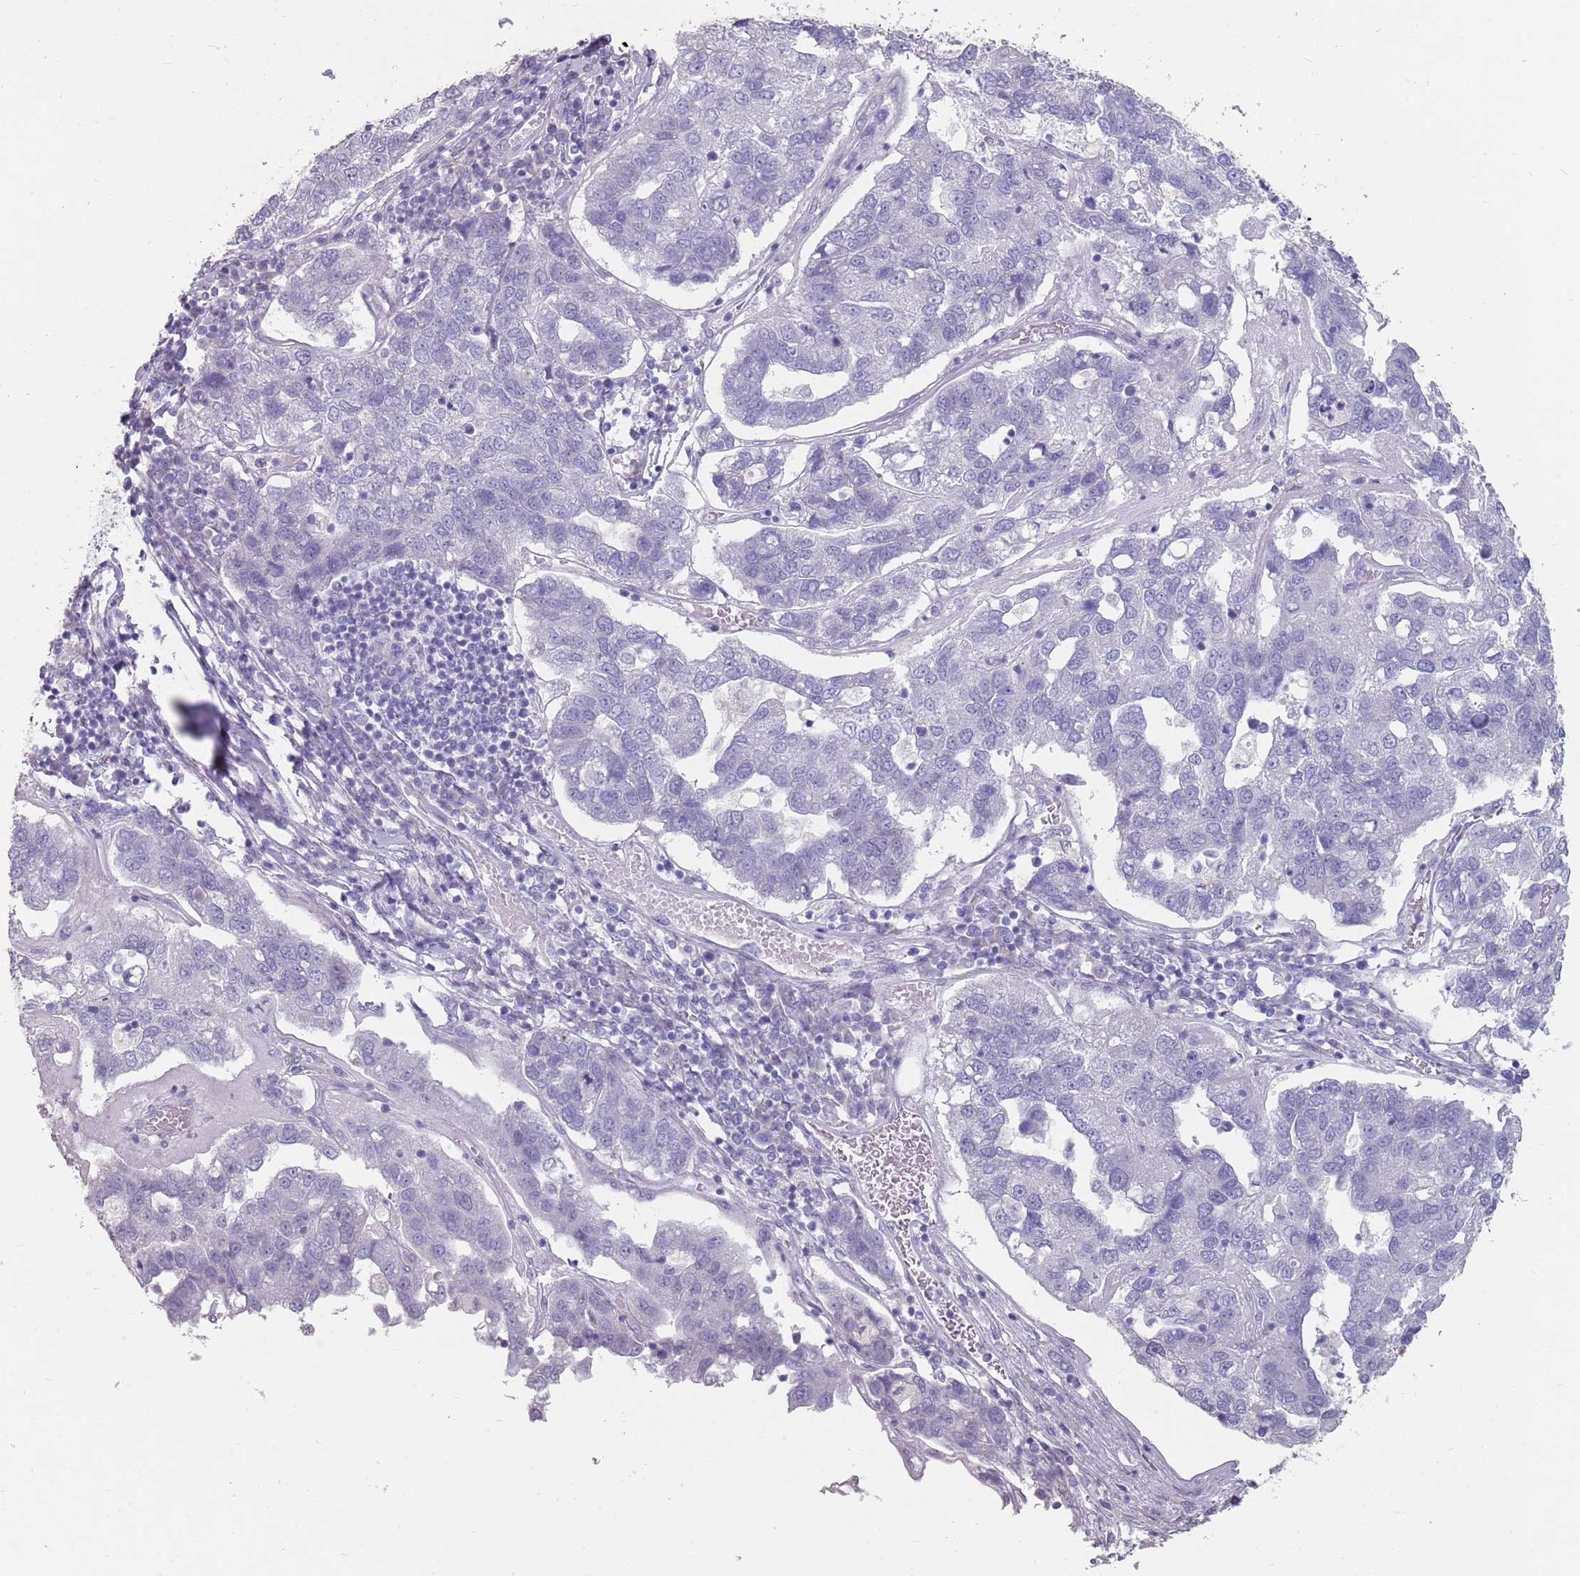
{"staining": {"intensity": "negative", "quantity": "none", "location": "none"}, "tissue": "pancreatic cancer", "cell_type": "Tumor cells", "image_type": "cancer", "snomed": [{"axis": "morphology", "description": "Adenocarcinoma, NOS"}, {"axis": "topography", "description": "Pancreas"}], "caption": "Image shows no protein staining in tumor cells of adenocarcinoma (pancreatic) tissue.", "gene": "DDX4", "patient": {"sex": "female", "age": 61}}